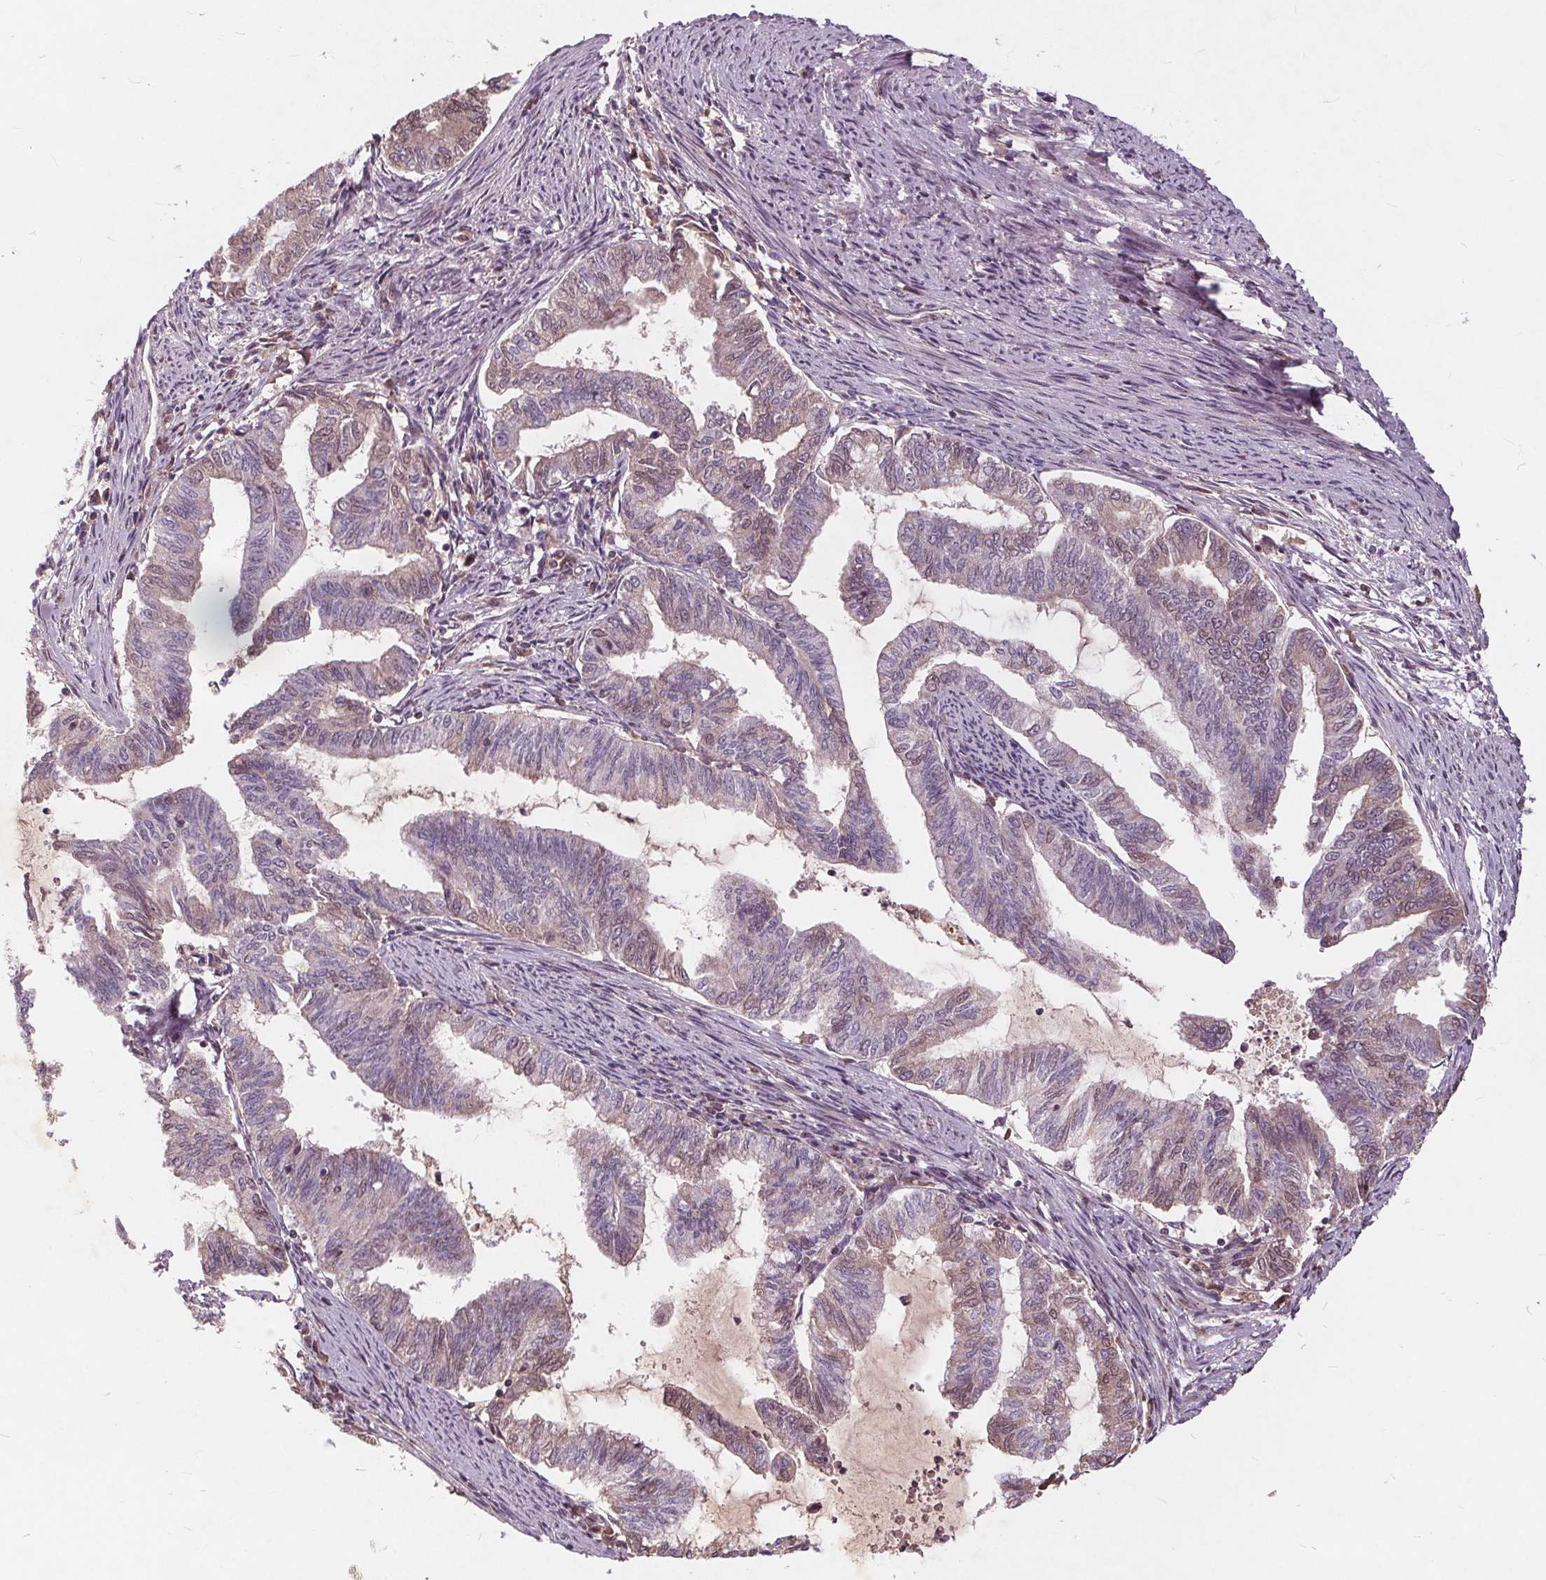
{"staining": {"intensity": "negative", "quantity": "none", "location": "none"}, "tissue": "endometrial cancer", "cell_type": "Tumor cells", "image_type": "cancer", "snomed": [{"axis": "morphology", "description": "Adenocarcinoma, NOS"}, {"axis": "topography", "description": "Endometrium"}], "caption": "A high-resolution photomicrograph shows IHC staining of endometrial cancer, which demonstrates no significant expression in tumor cells. (Immunohistochemistry (ihc), brightfield microscopy, high magnification).", "gene": "CSNK1G2", "patient": {"sex": "female", "age": 79}}